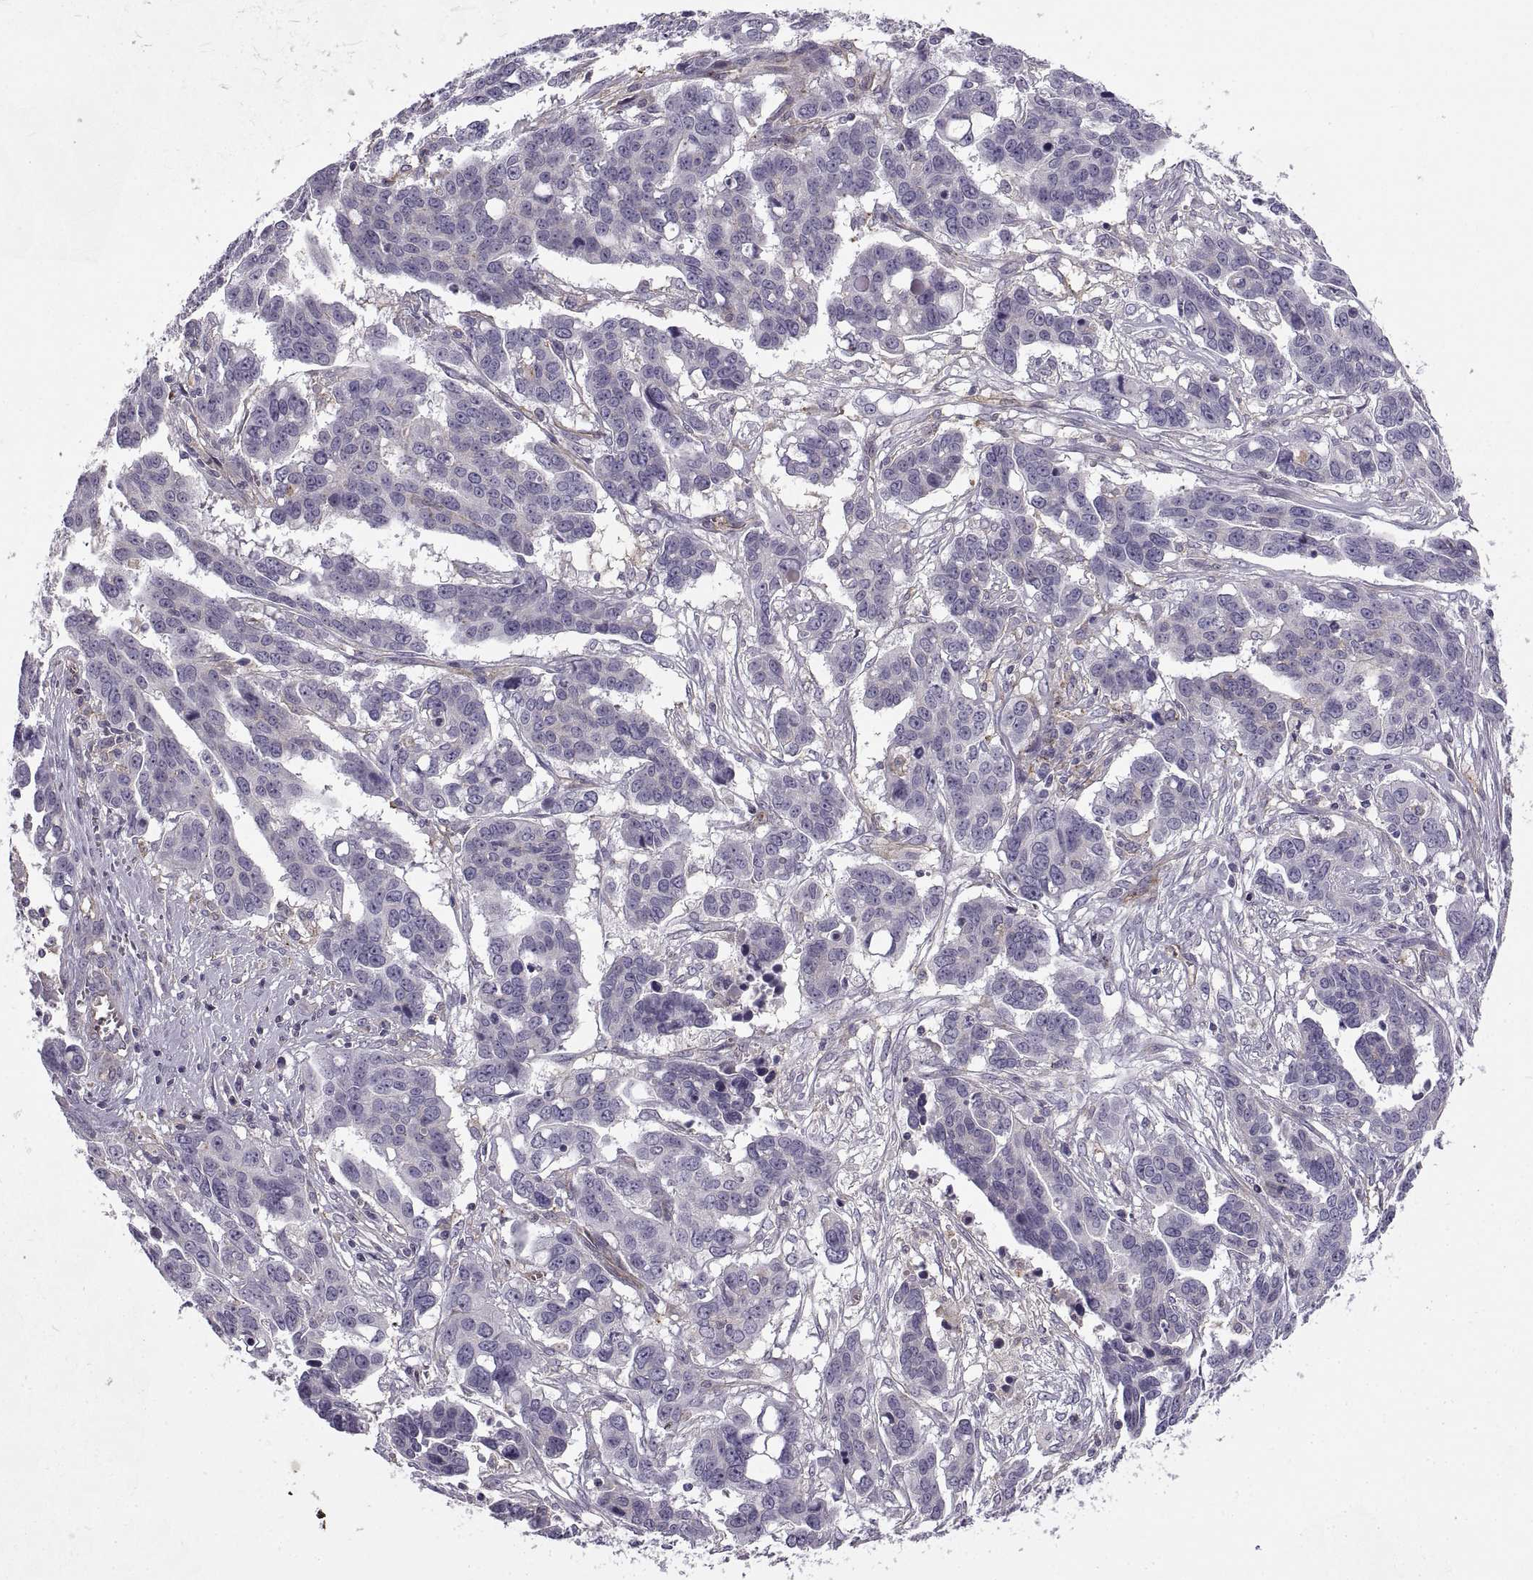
{"staining": {"intensity": "negative", "quantity": "none", "location": "none"}, "tissue": "ovarian cancer", "cell_type": "Tumor cells", "image_type": "cancer", "snomed": [{"axis": "morphology", "description": "Carcinoma, endometroid"}, {"axis": "topography", "description": "Ovary"}], "caption": "A high-resolution photomicrograph shows IHC staining of ovarian cancer, which displays no significant staining in tumor cells. (Immunohistochemistry, brightfield microscopy, high magnification).", "gene": "RALB", "patient": {"sex": "female", "age": 78}}